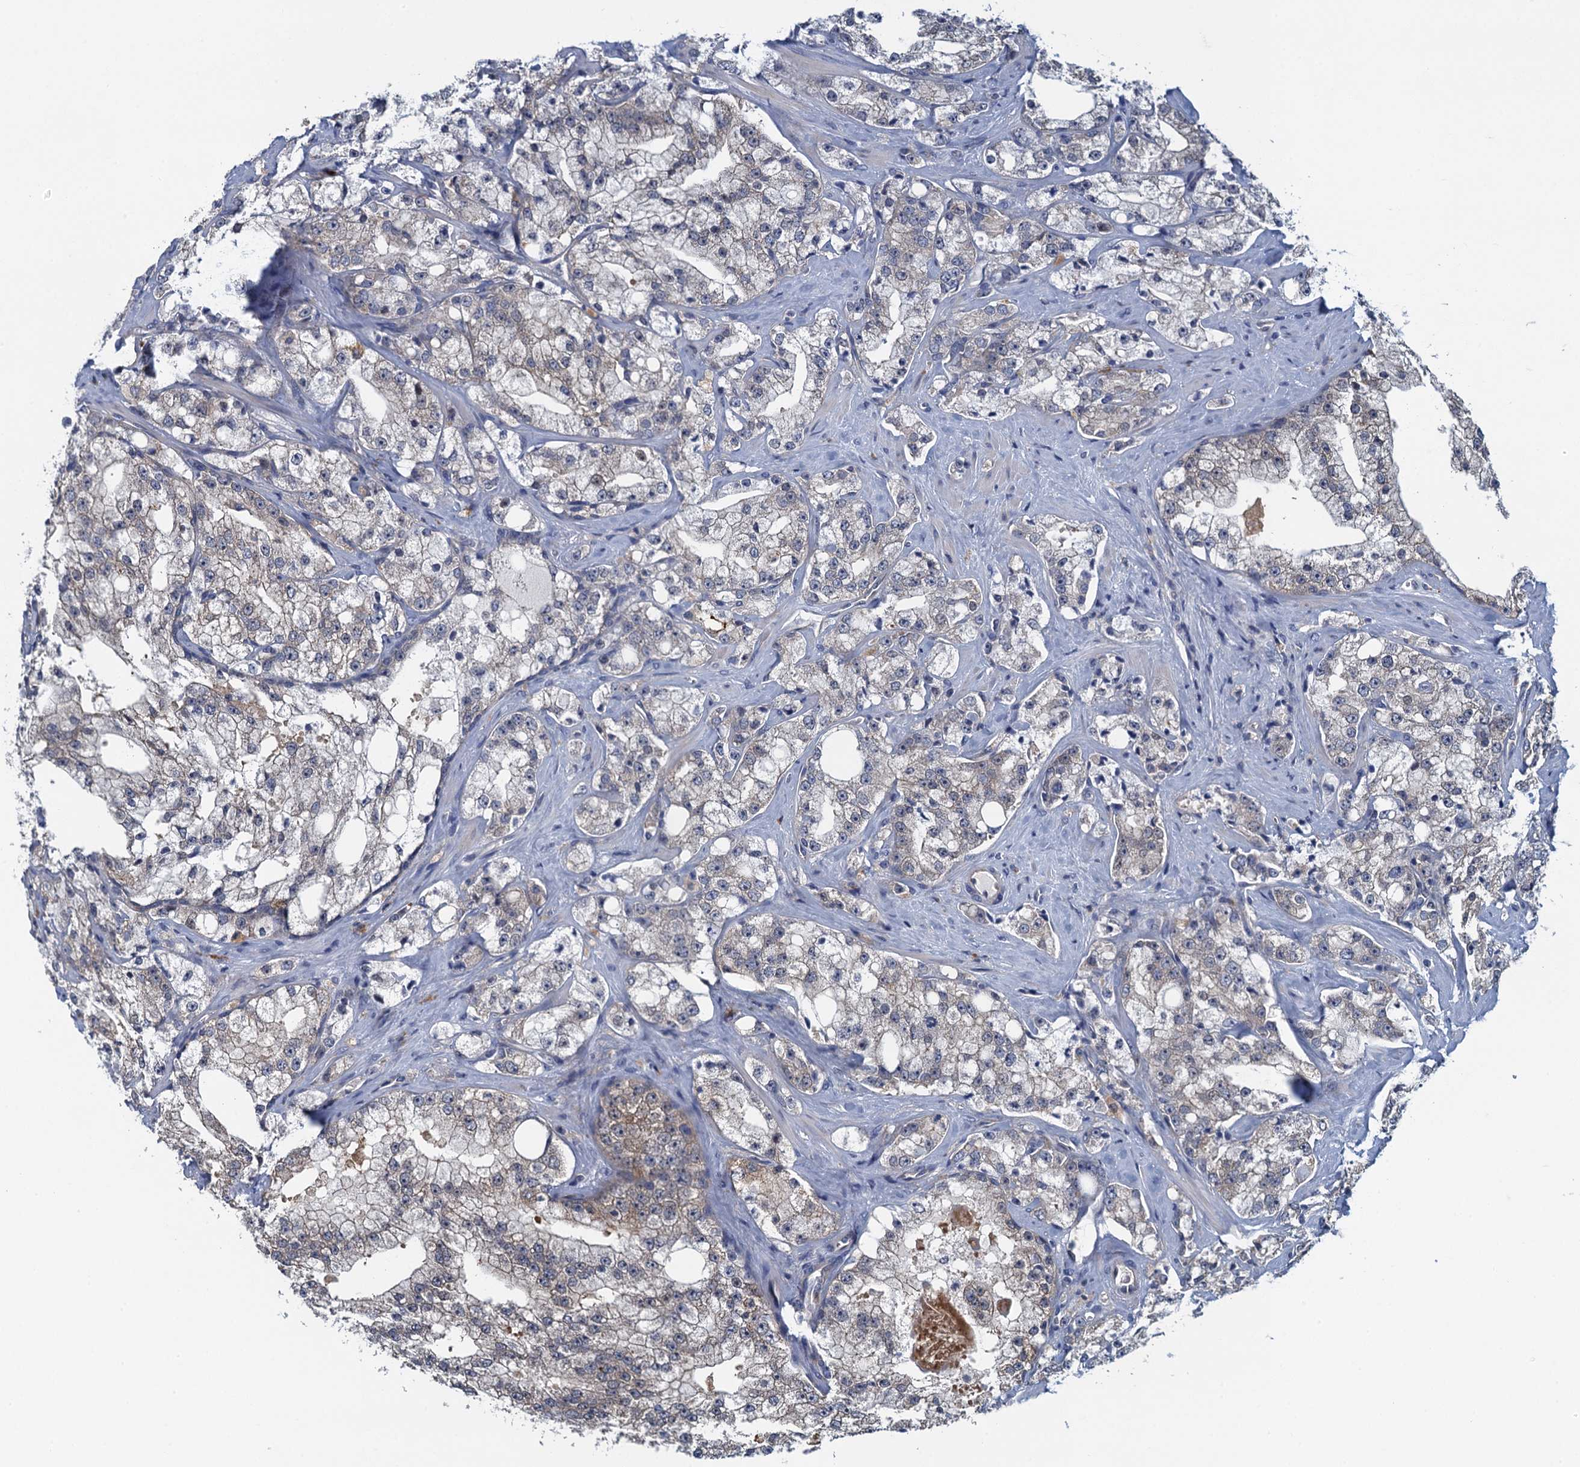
{"staining": {"intensity": "weak", "quantity": "25%-75%", "location": "cytoplasmic/membranous"}, "tissue": "prostate cancer", "cell_type": "Tumor cells", "image_type": "cancer", "snomed": [{"axis": "morphology", "description": "Adenocarcinoma, High grade"}, {"axis": "topography", "description": "Prostate"}], "caption": "Prostate high-grade adenocarcinoma tissue shows weak cytoplasmic/membranous staining in approximately 25%-75% of tumor cells", "gene": "NCKAP1L", "patient": {"sex": "male", "age": 64}}